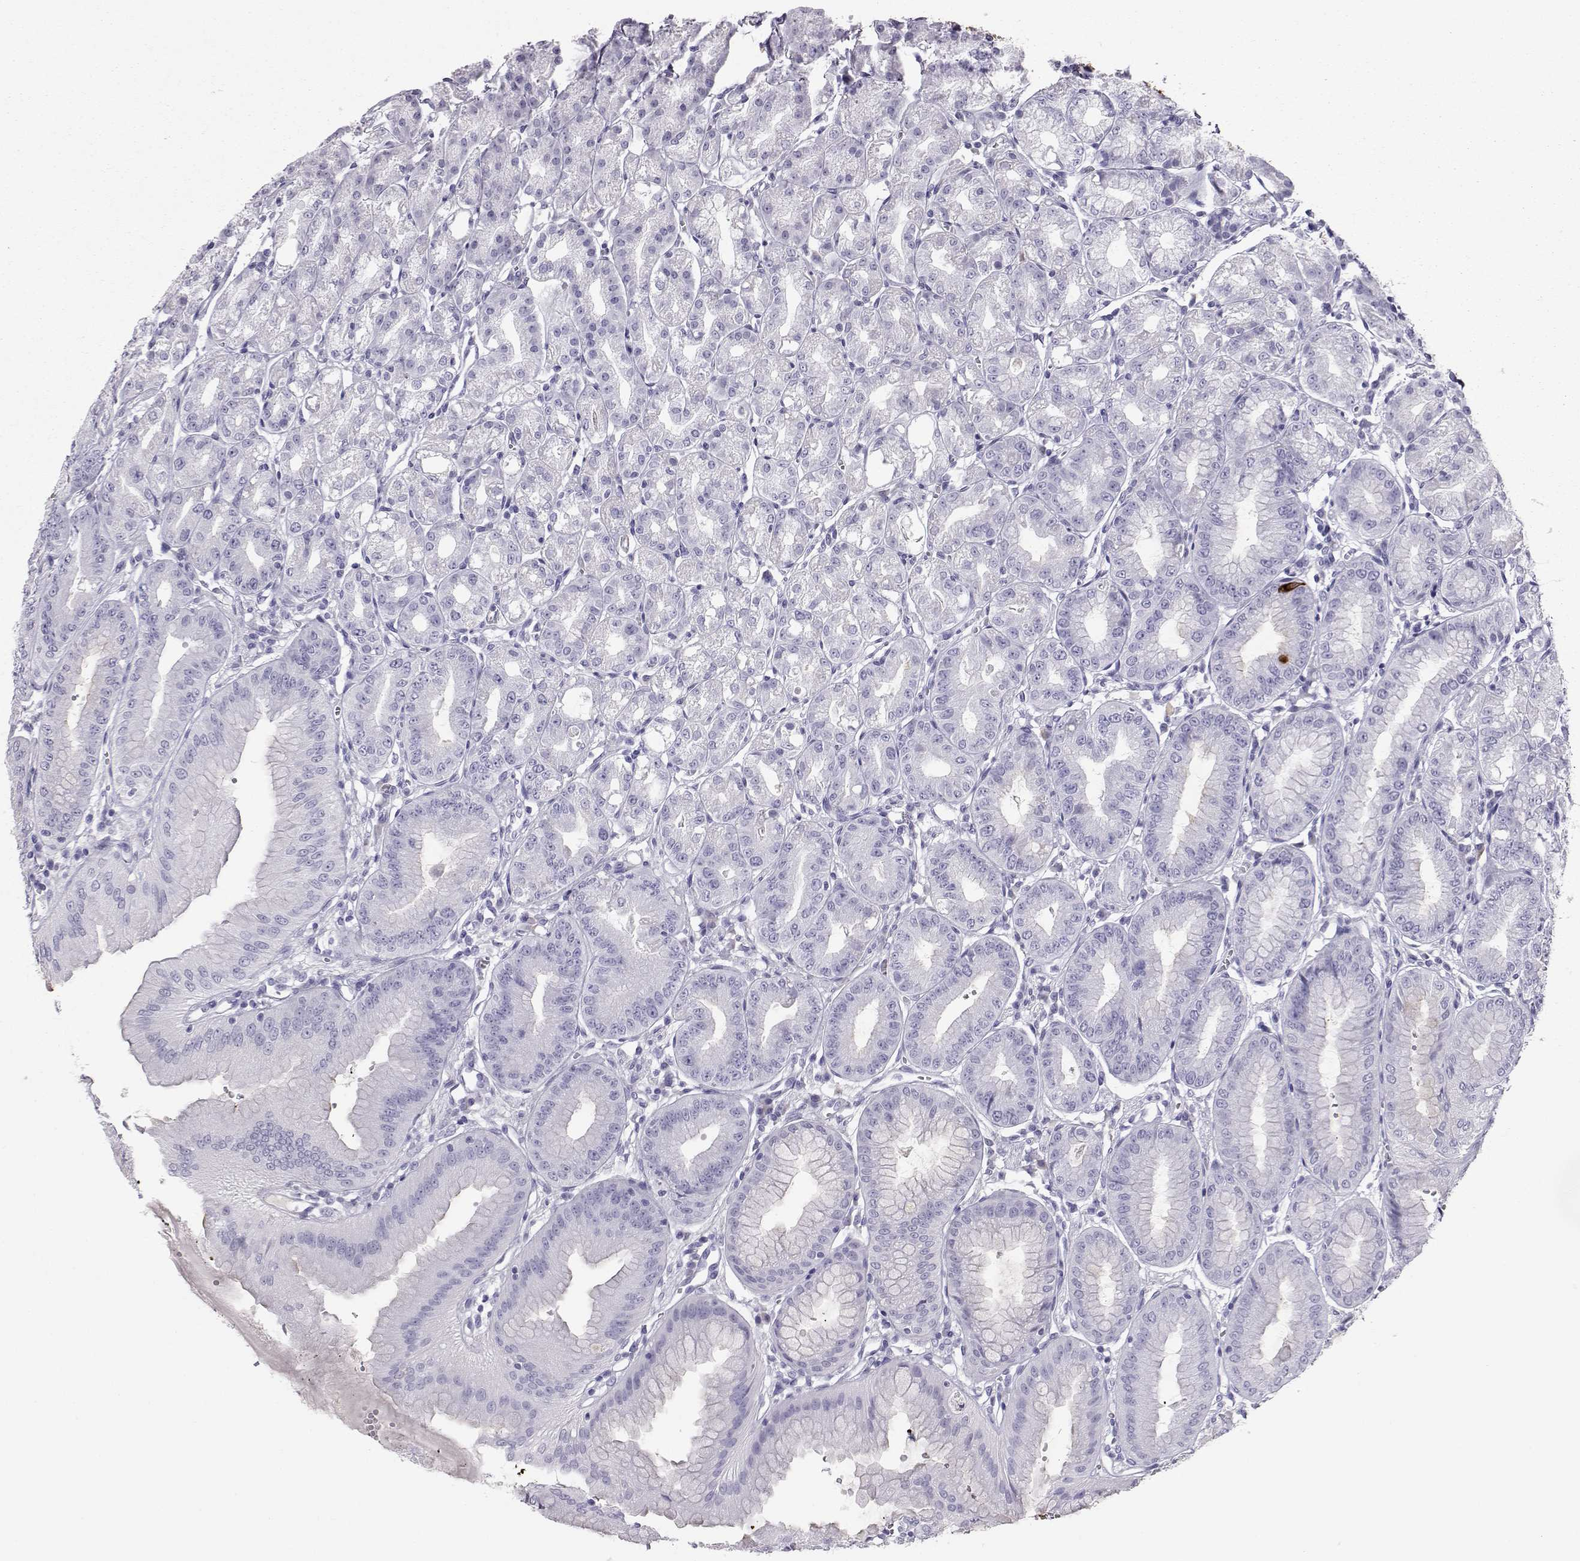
{"staining": {"intensity": "negative", "quantity": "none", "location": "none"}, "tissue": "stomach", "cell_type": "Glandular cells", "image_type": "normal", "snomed": [{"axis": "morphology", "description": "Normal tissue, NOS"}, {"axis": "topography", "description": "Stomach, lower"}], "caption": "DAB (3,3'-diaminobenzidine) immunohistochemical staining of normal stomach shows no significant staining in glandular cells. Nuclei are stained in blue.", "gene": "ITLN1", "patient": {"sex": "male", "age": 71}}